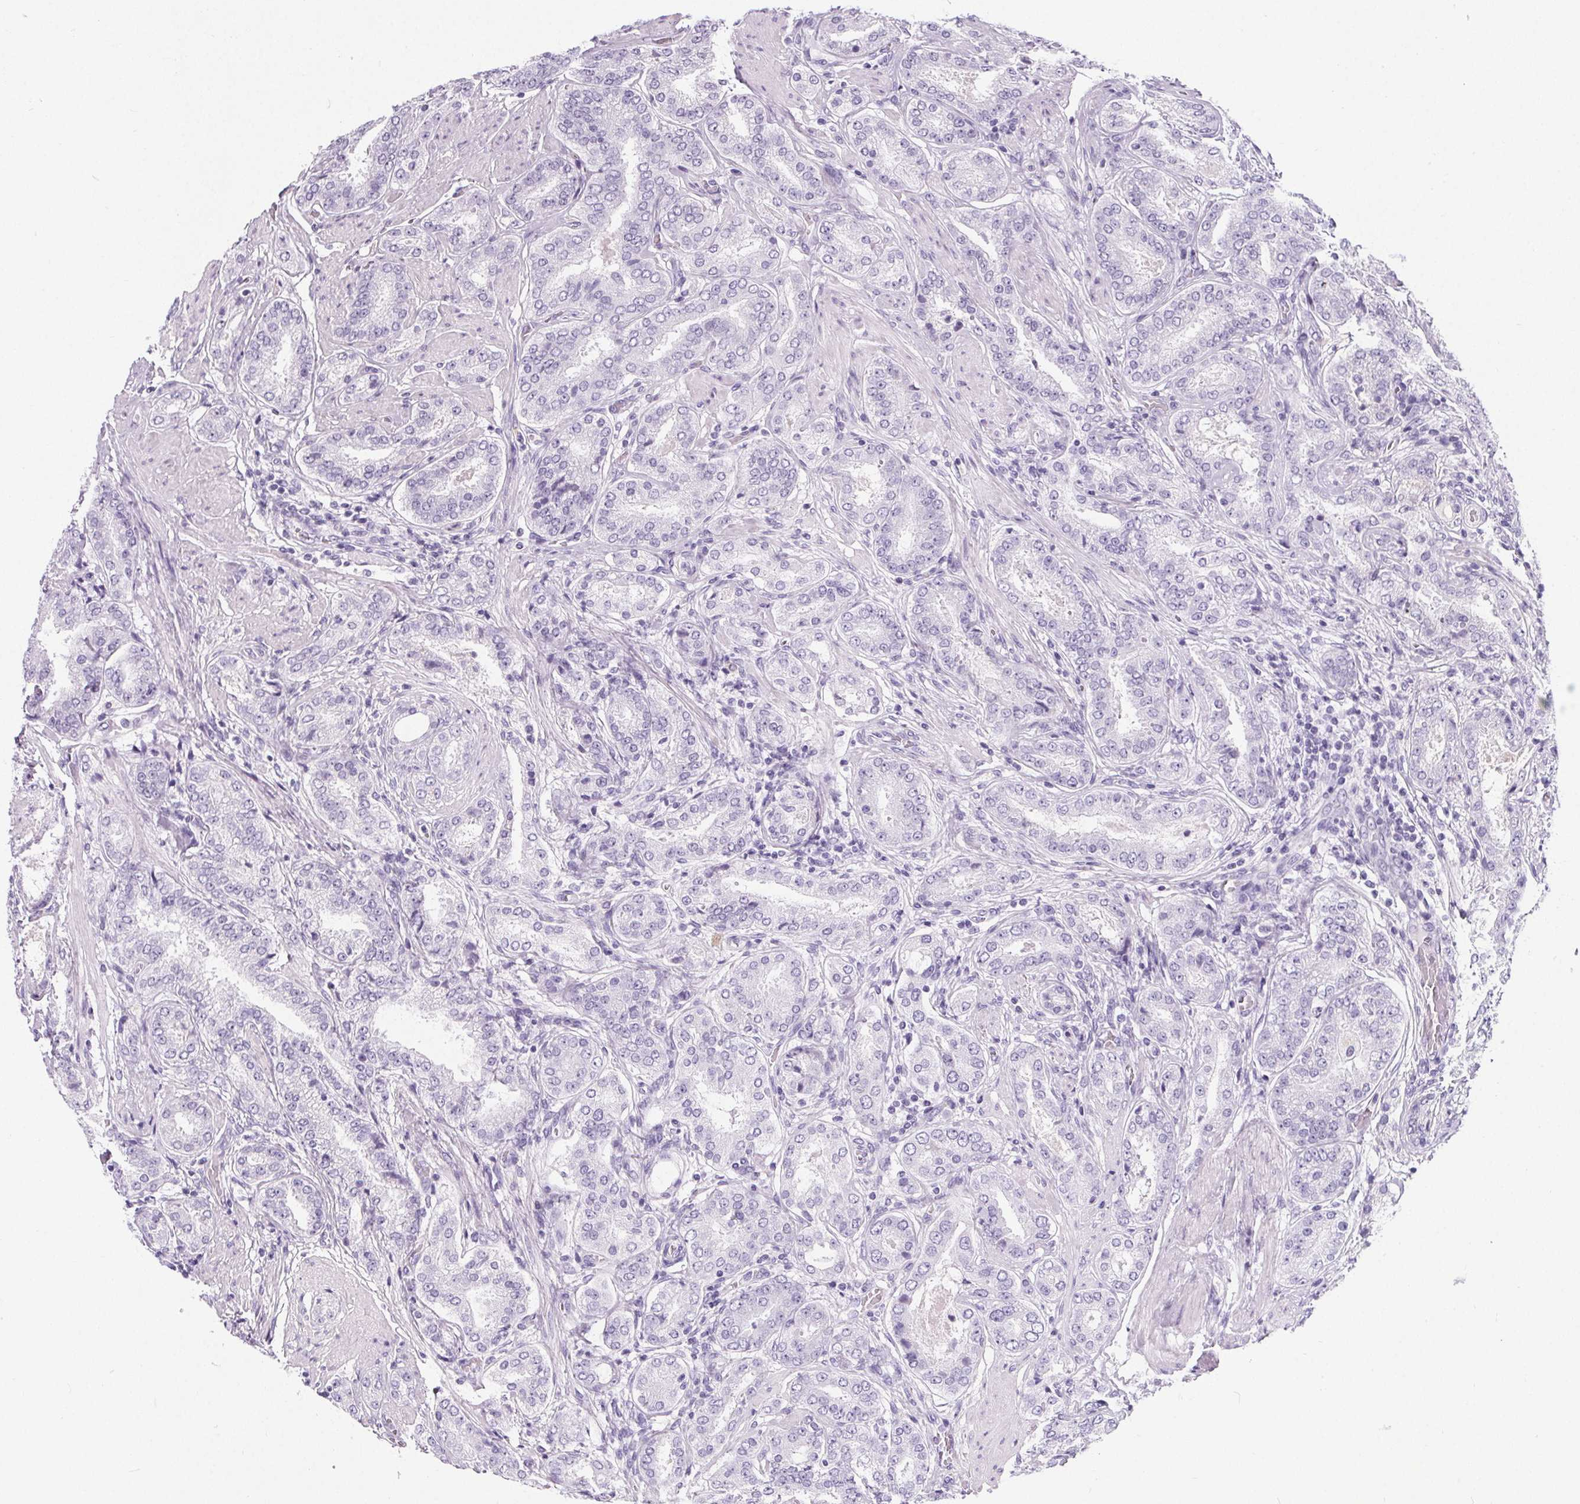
{"staining": {"intensity": "negative", "quantity": "none", "location": "none"}, "tissue": "prostate cancer", "cell_type": "Tumor cells", "image_type": "cancer", "snomed": [{"axis": "morphology", "description": "Adenocarcinoma, High grade"}, {"axis": "topography", "description": "Prostate"}], "caption": "This is a micrograph of immunohistochemistry staining of prostate adenocarcinoma (high-grade), which shows no expression in tumor cells.", "gene": "ADRB1", "patient": {"sex": "male", "age": 63}}